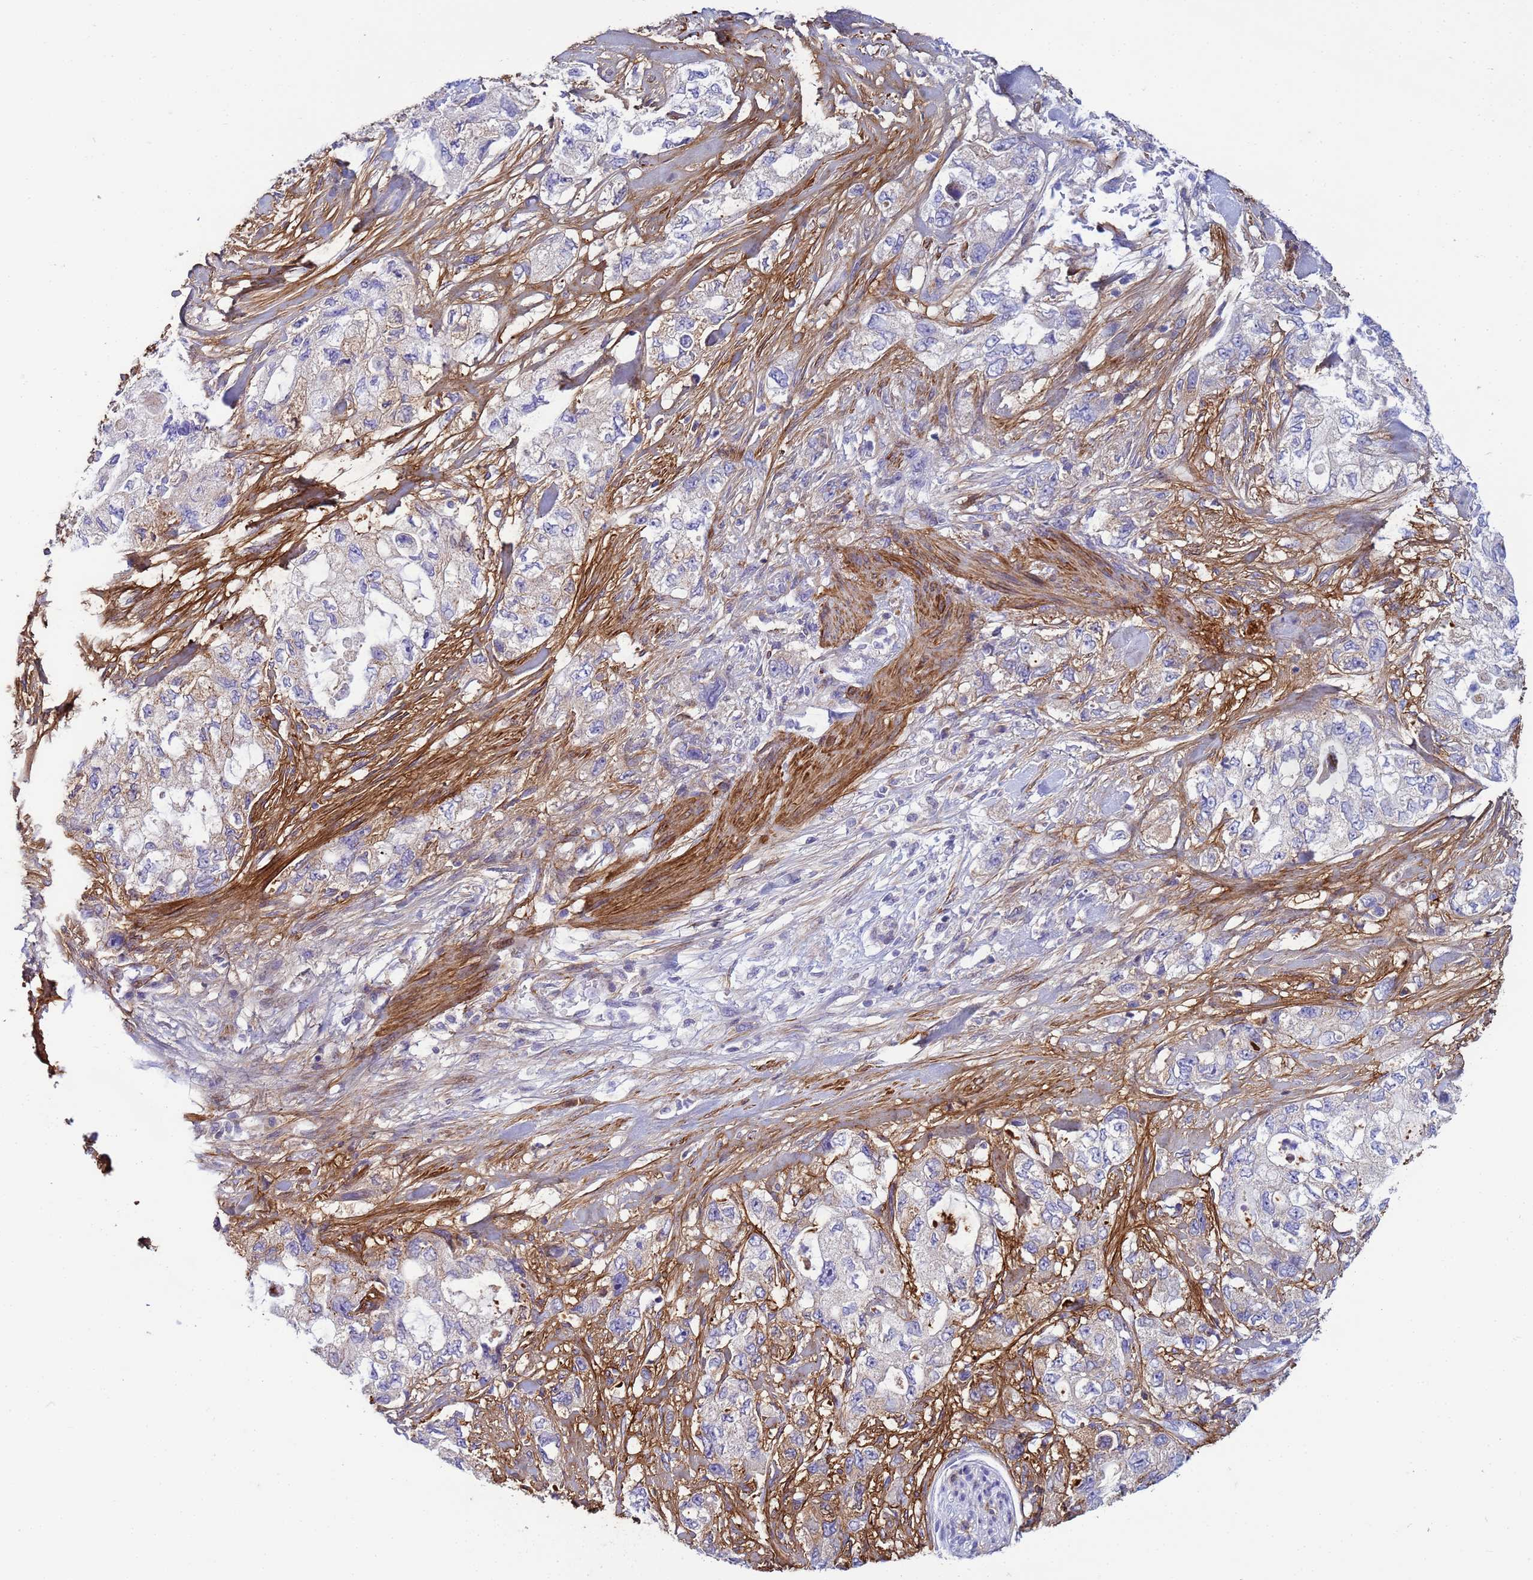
{"staining": {"intensity": "weak", "quantity": "<25%", "location": "cytoplasmic/membranous"}, "tissue": "pancreatic cancer", "cell_type": "Tumor cells", "image_type": "cancer", "snomed": [{"axis": "morphology", "description": "Adenocarcinoma, NOS"}, {"axis": "topography", "description": "Pancreas"}], "caption": "Immunohistochemistry image of neoplastic tissue: human pancreatic cancer (adenocarcinoma) stained with DAB exhibits no significant protein expression in tumor cells.", "gene": "P2RX7", "patient": {"sex": "female", "age": 73}}